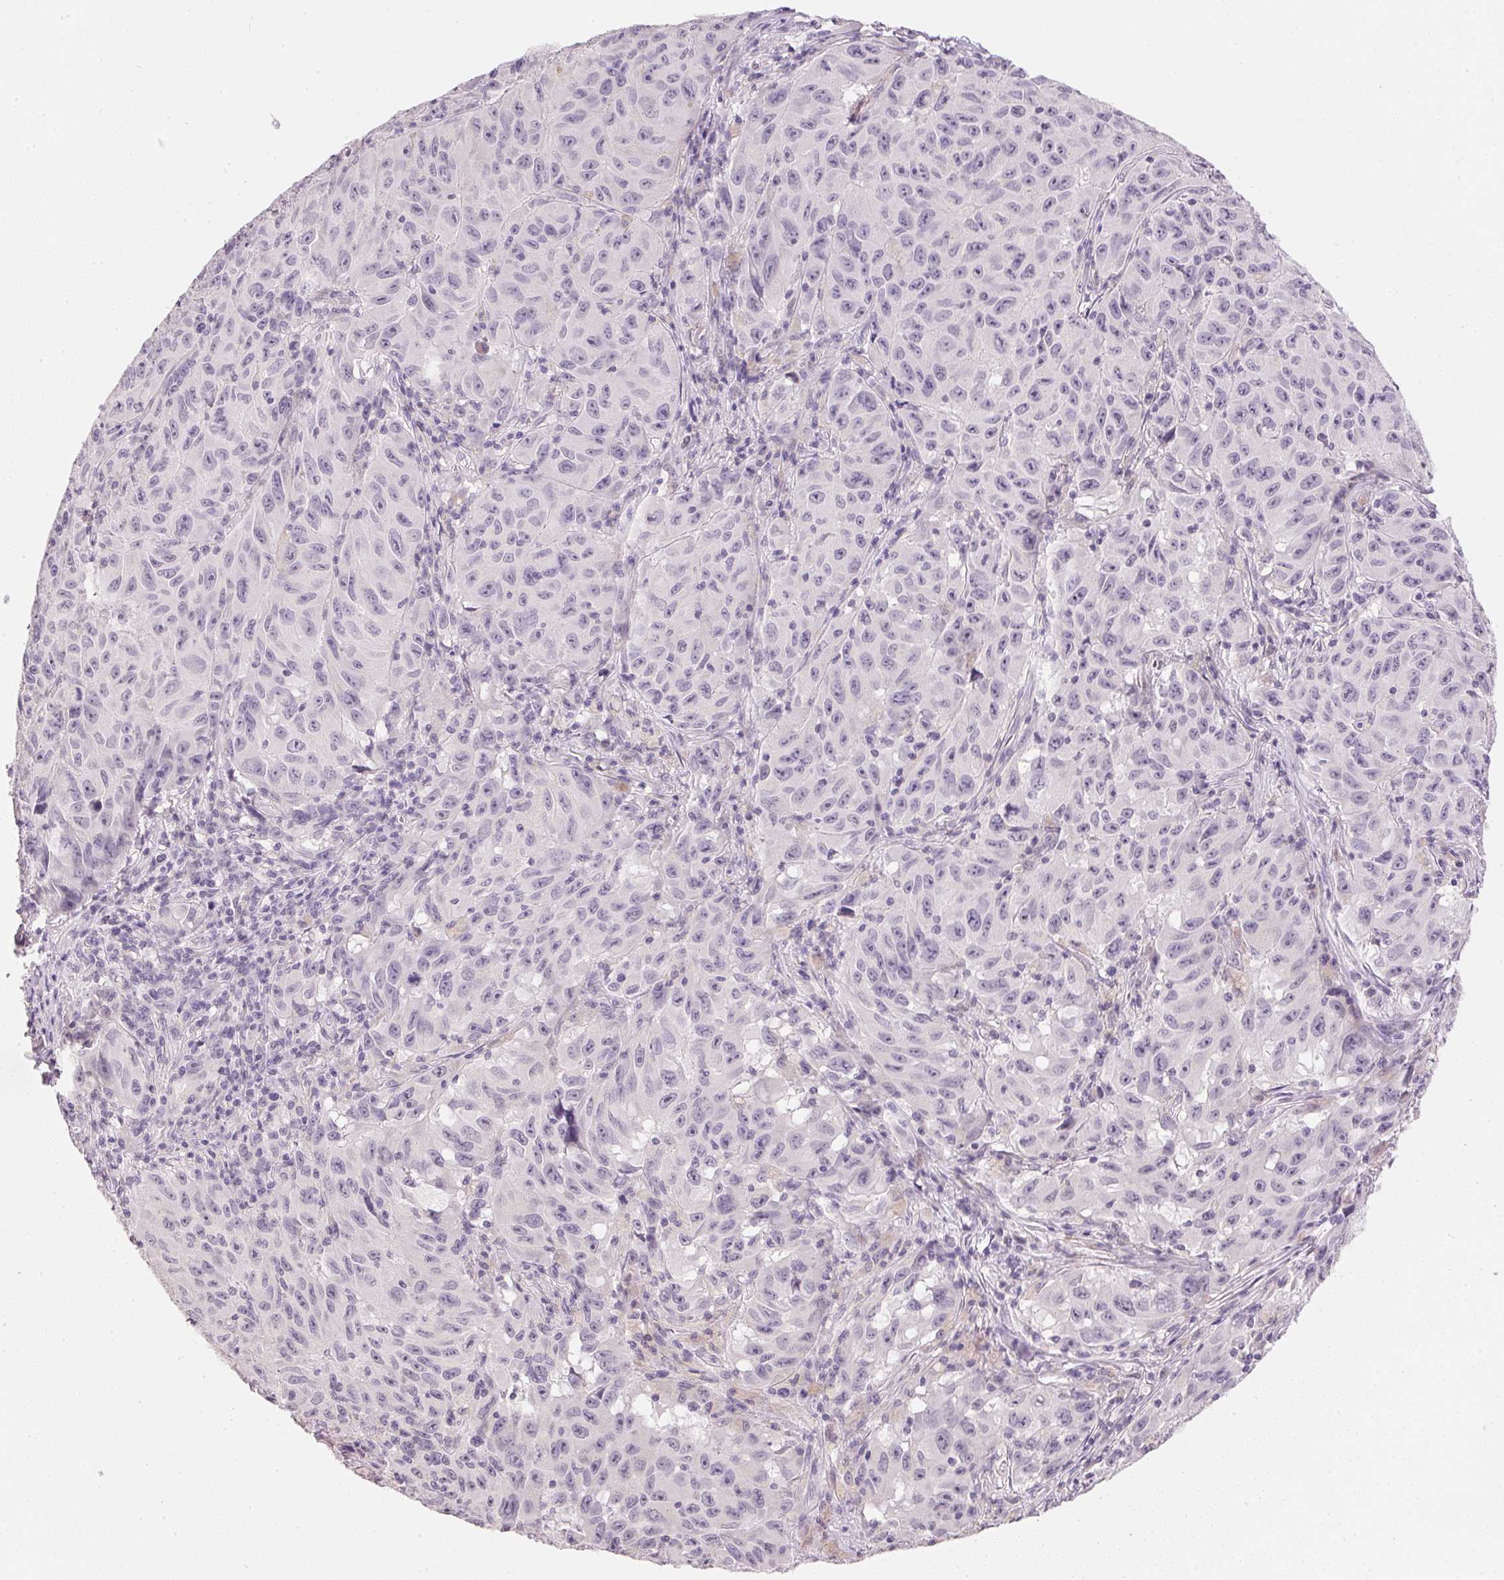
{"staining": {"intensity": "negative", "quantity": "none", "location": "none"}, "tissue": "melanoma", "cell_type": "Tumor cells", "image_type": "cancer", "snomed": [{"axis": "morphology", "description": "Malignant melanoma, NOS"}, {"axis": "topography", "description": "Vulva, labia, clitoris and Bartholin´s gland, NO"}], "caption": "Melanoma stained for a protein using immunohistochemistry exhibits no staining tumor cells.", "gene": "IGFBP1", "patient": {"sex": "female", "age": 75}}